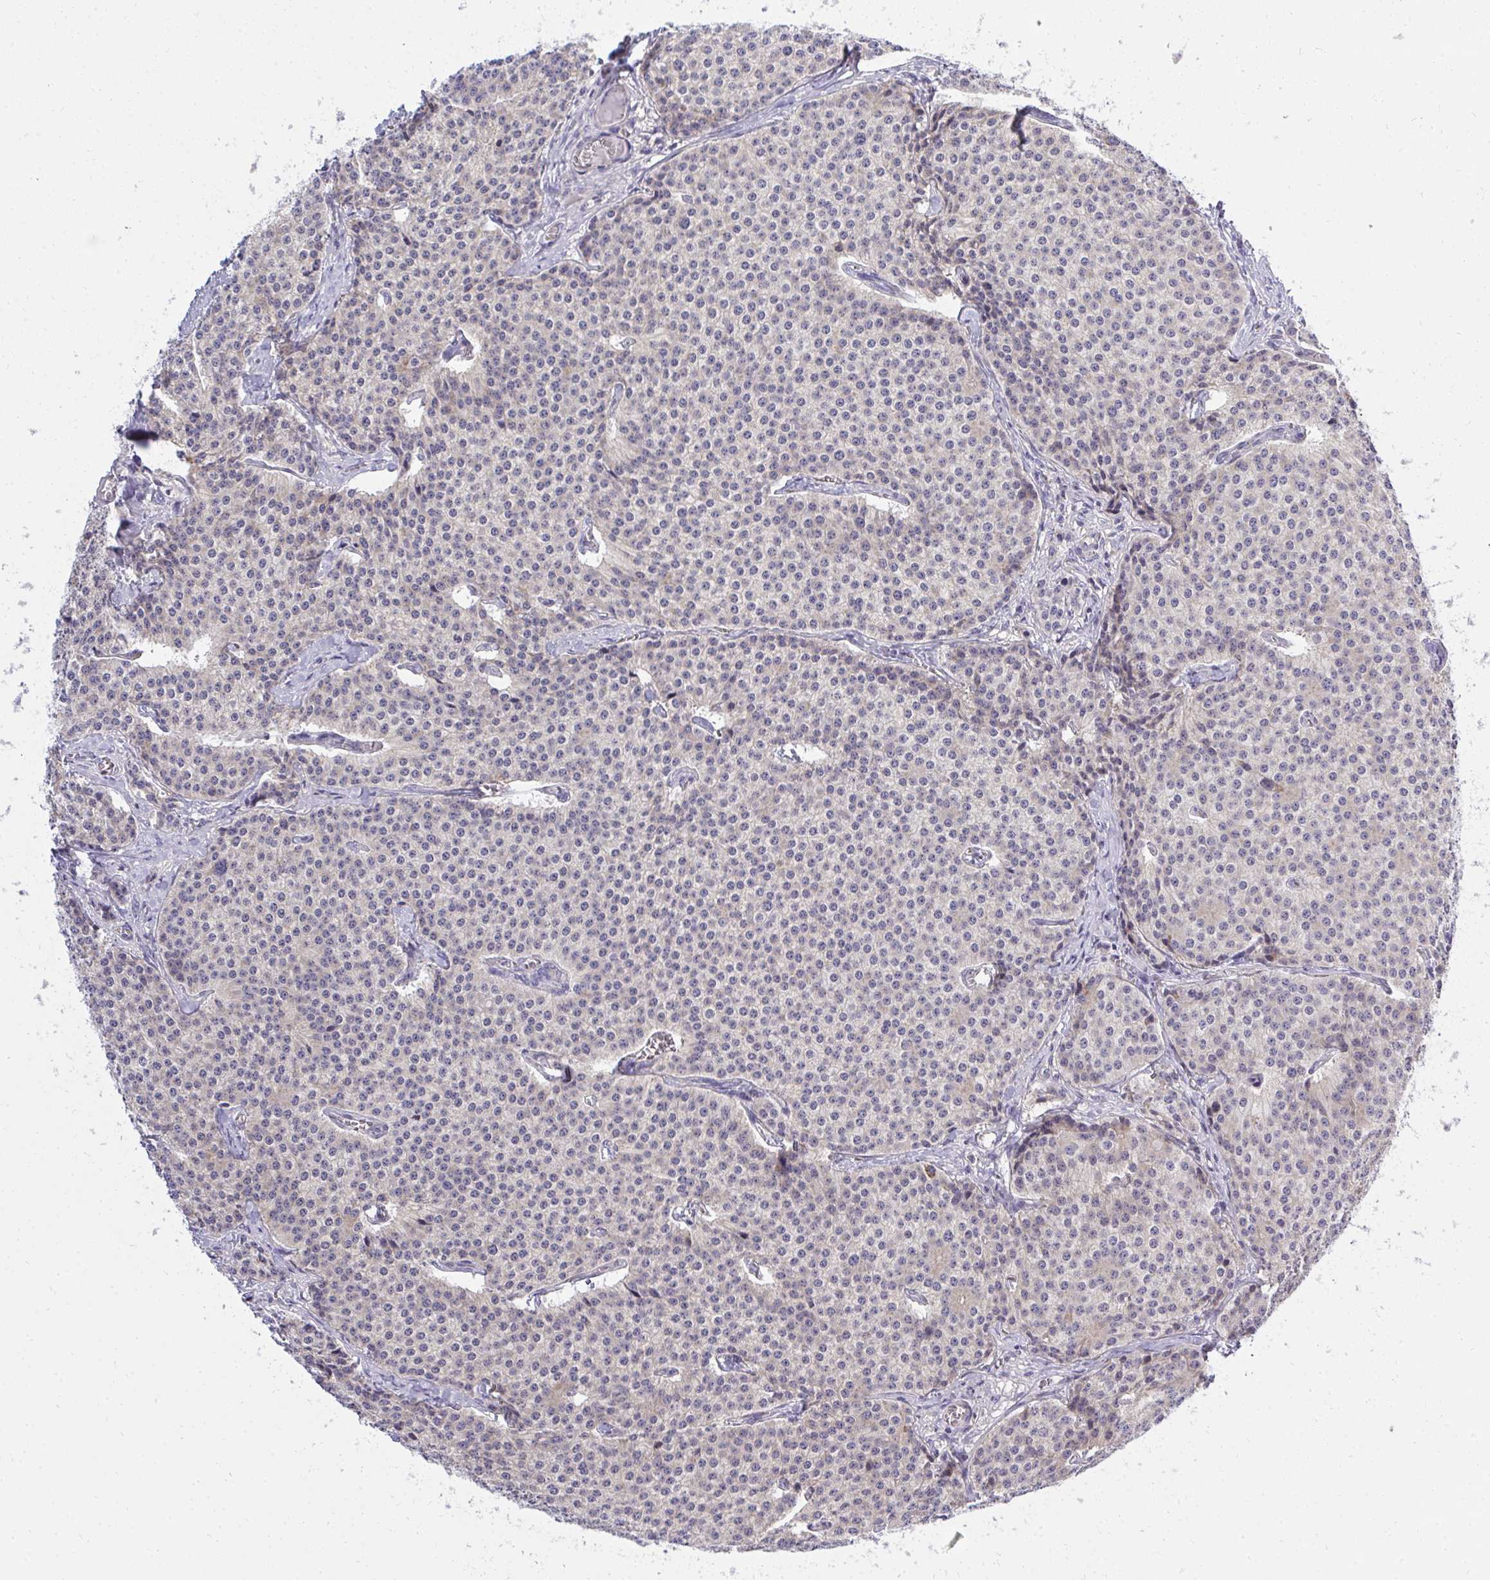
{"staining": {"intensity": "weak", "quantity": "<25%", "location": "cytoplasmic/membranous"}, "tissue": "carcinoid", "cell_type": "Tumor cells", "image_type": "cancer", "snomed": [{"axis": "morphology", "description": "Carcinoid, malignant, NOS"}, {"axis": "topography", "description": "Small intestine"}], "caption": "Micrograph shows no significant protein staining in tumor cells of carcinoid.", "gene": "XAF1", "patient": {"sex": "female", "age": 64}}